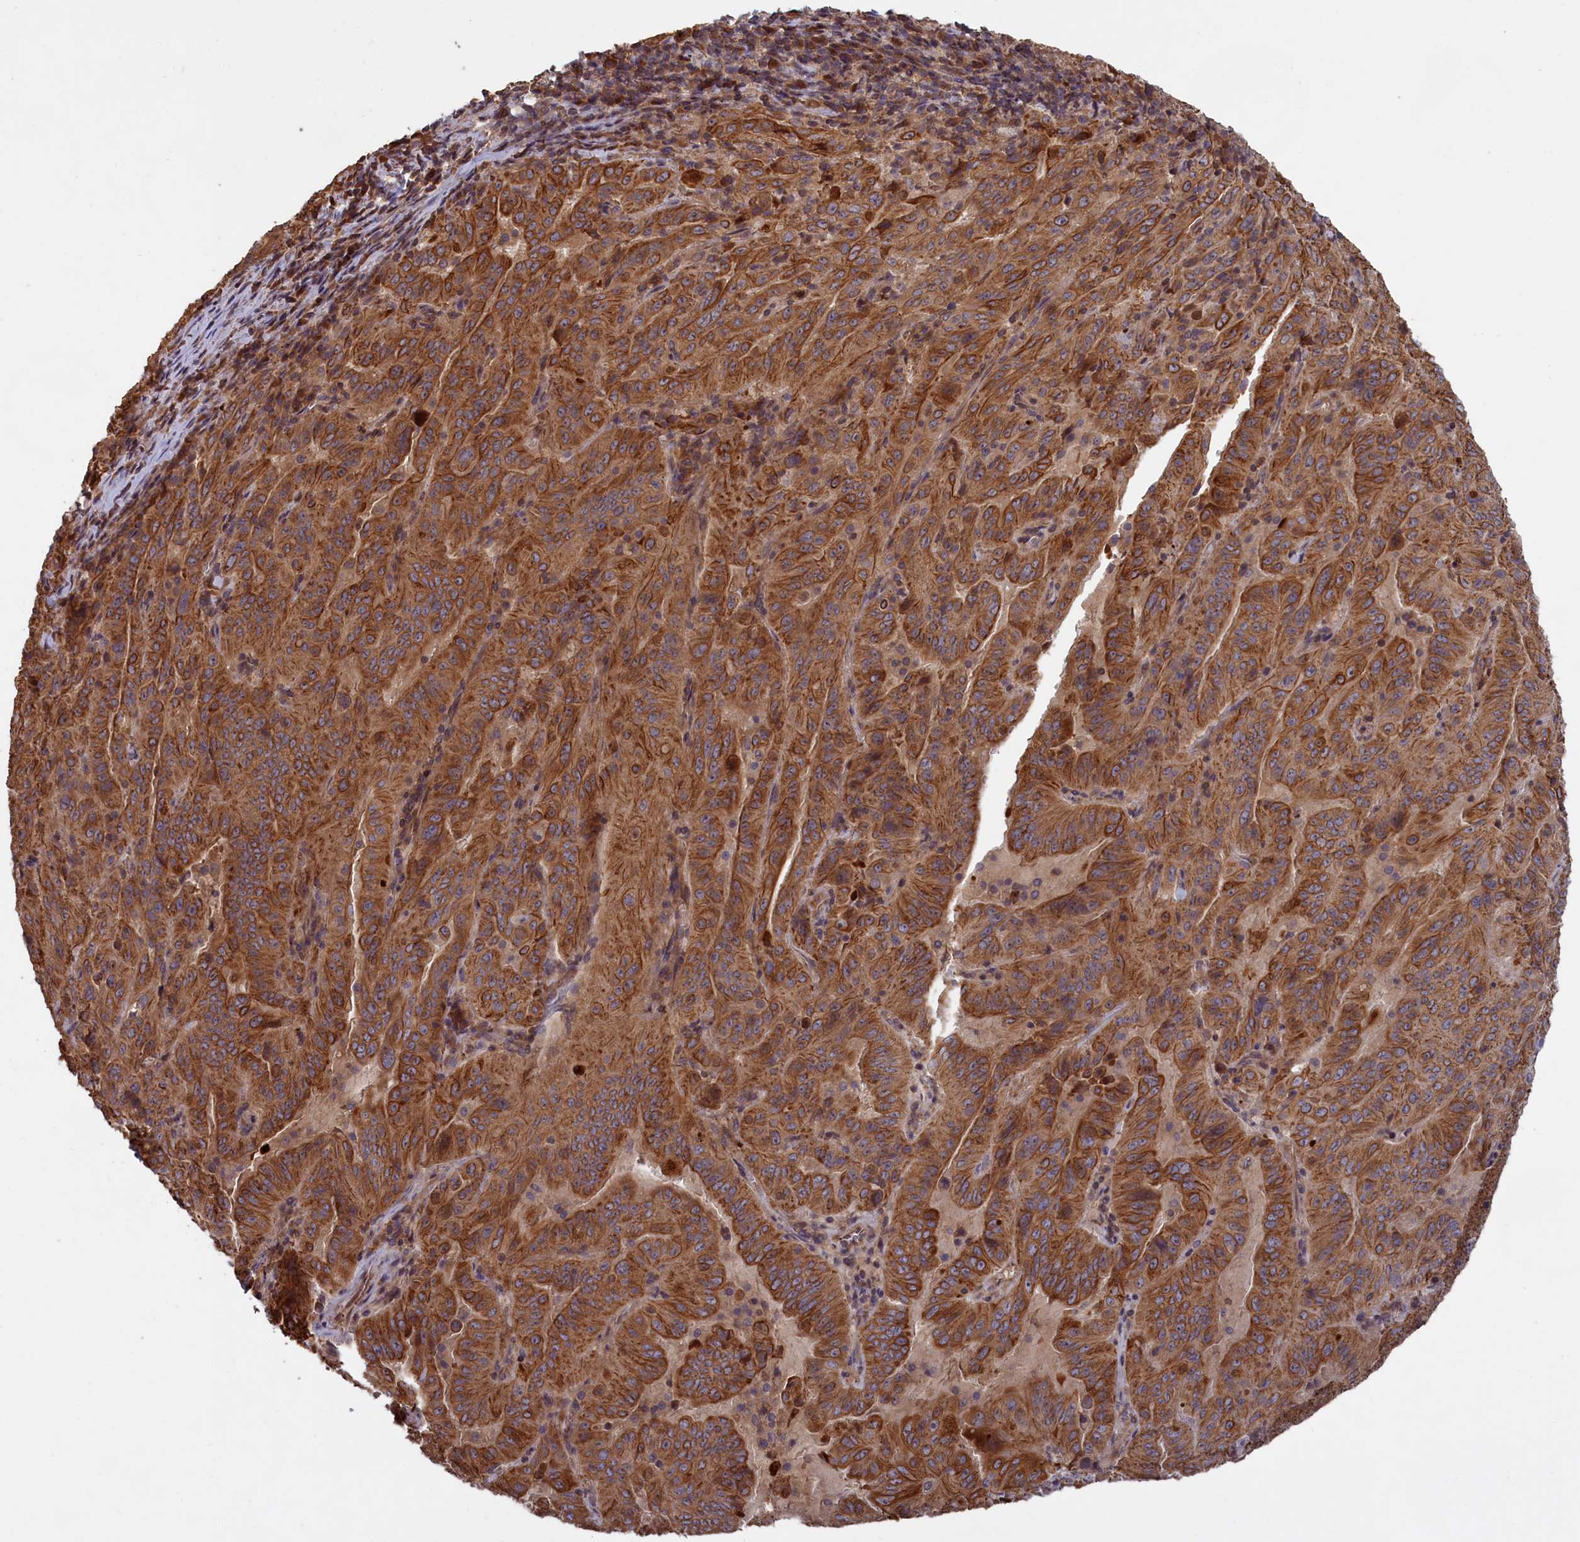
{"staining": {"intensity": "moderate", "quantity": ">75%", "location": "cytoplasmic/membranous"}, "tissue": "pancreatic cancer", "cell_type": "Tumor cells", "image_type": "cancer", "snomed": [{"axis": "morphology", "description": "Adenocarcinoma, NOS"}, {"axis": "topography", "description": "Pancreas"}], "caption": "Immunohistochemical staining of human pancreatic cancer shows medium levels of moderate cytoplasmic/membranous protein staining in approximately >75% of tumor cells. (DAB IHC, brown staining for protein, blue staining for nuclei).", "gene": "DENND1B", "patient": {"sex": "male", "age": 63}}